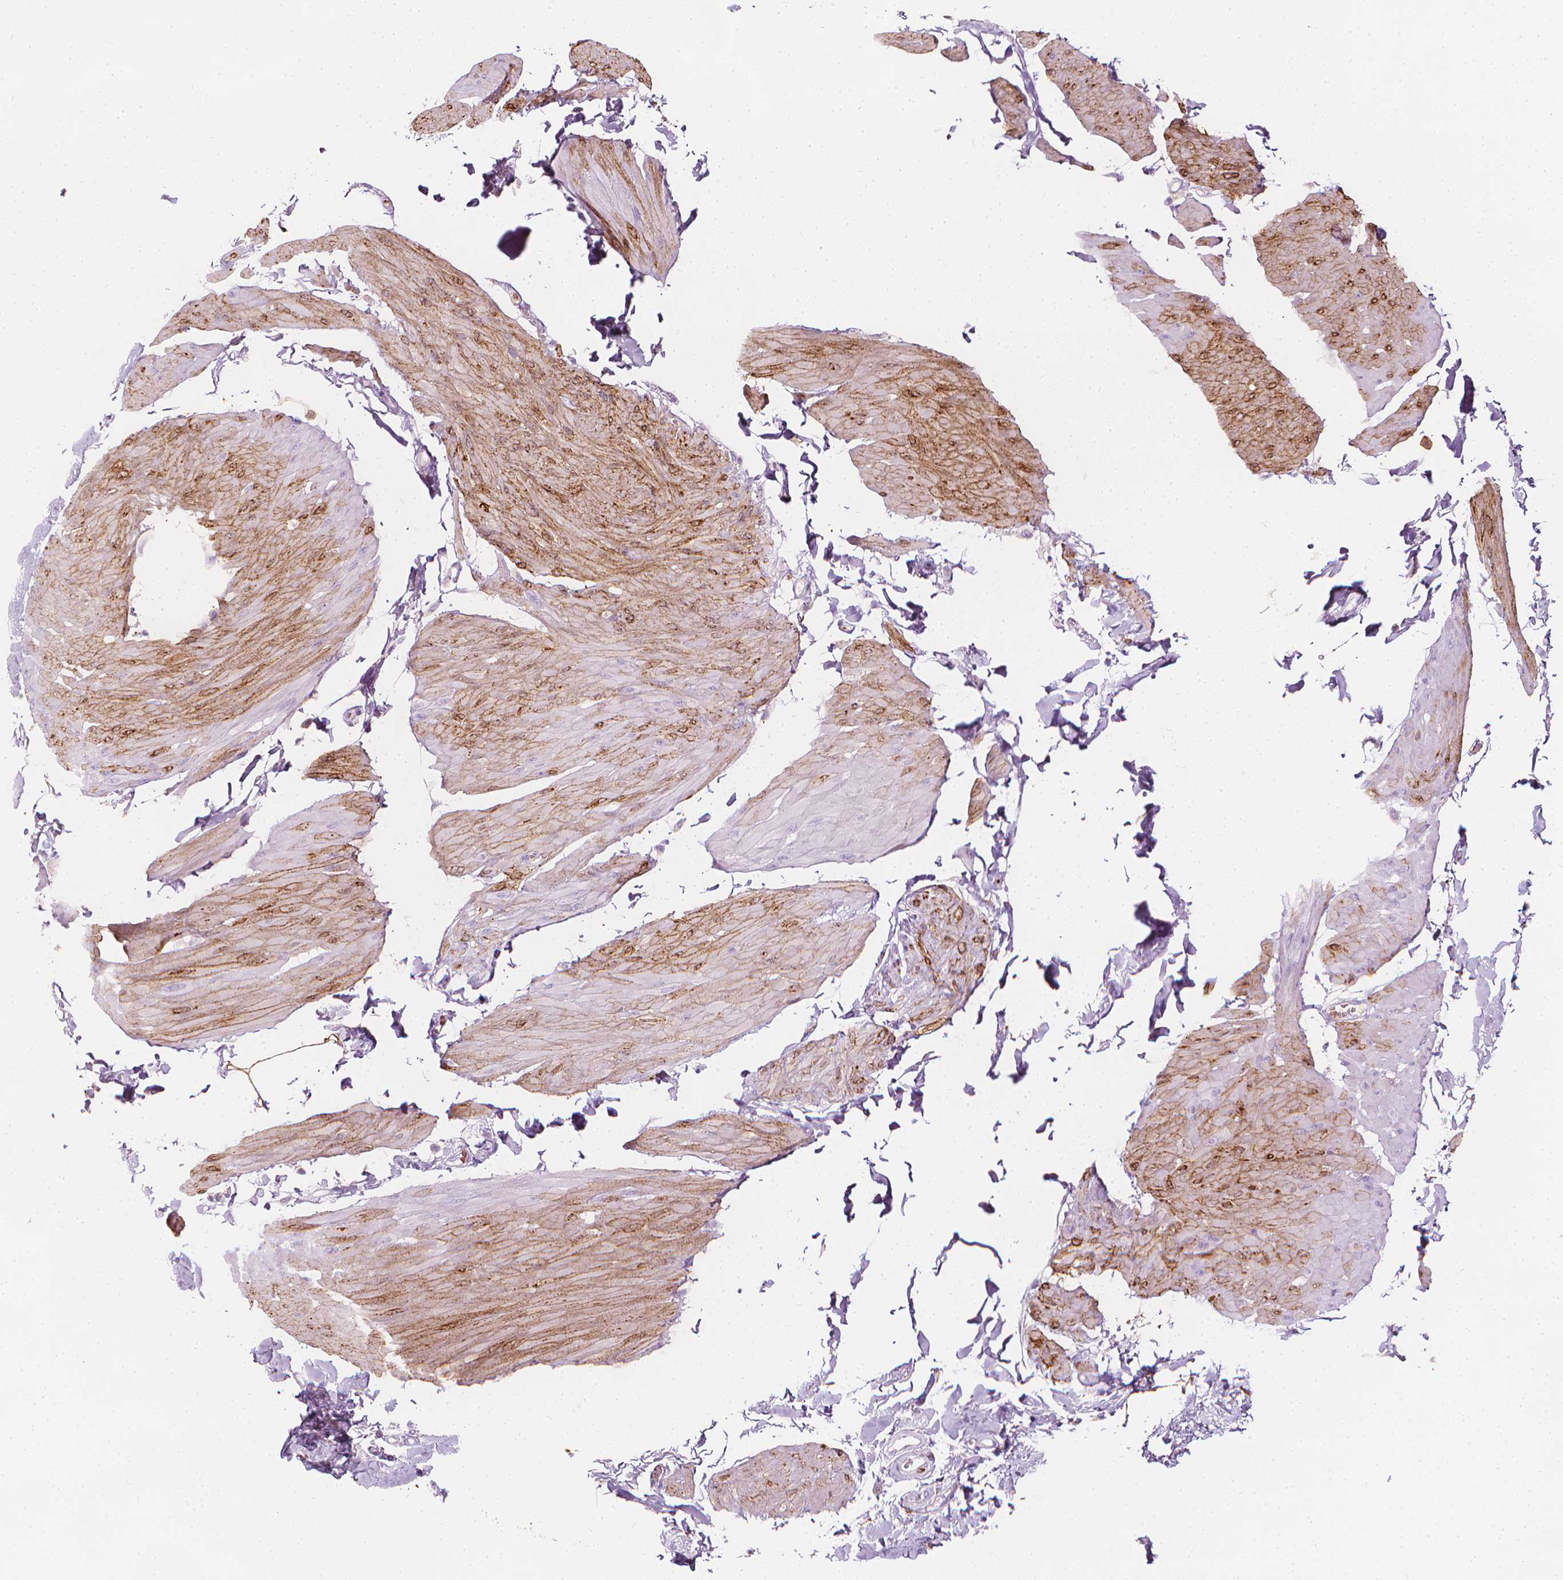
{"staining": {"intensity": "moderate", "quantity": "25%-75%", "location": "cytoplasmic/membranous"}, "tissue": "smooth muscle", "cell_type": "Smooth muscle cells", "image_type": "normal", "snomed": [{"axis": "morphology", "description": "Normal tissue, NOS"}, {"axis": "topography", "description": "Adipose tissue"}, {"axis": "topography", "description": "Smooth muscle"}, {"axis": "topography", "description": "Peripheral nerve tissue"}], "caption": "Approximately 25%-75% of smooth muscle cells in unremarkable smooth muscle show moderate cytoplasmic/membranous protein staining as visualized by brown immunohistochemical staining.", "gene": "CES1", "patient": {"sex": "male", "age": 83}}